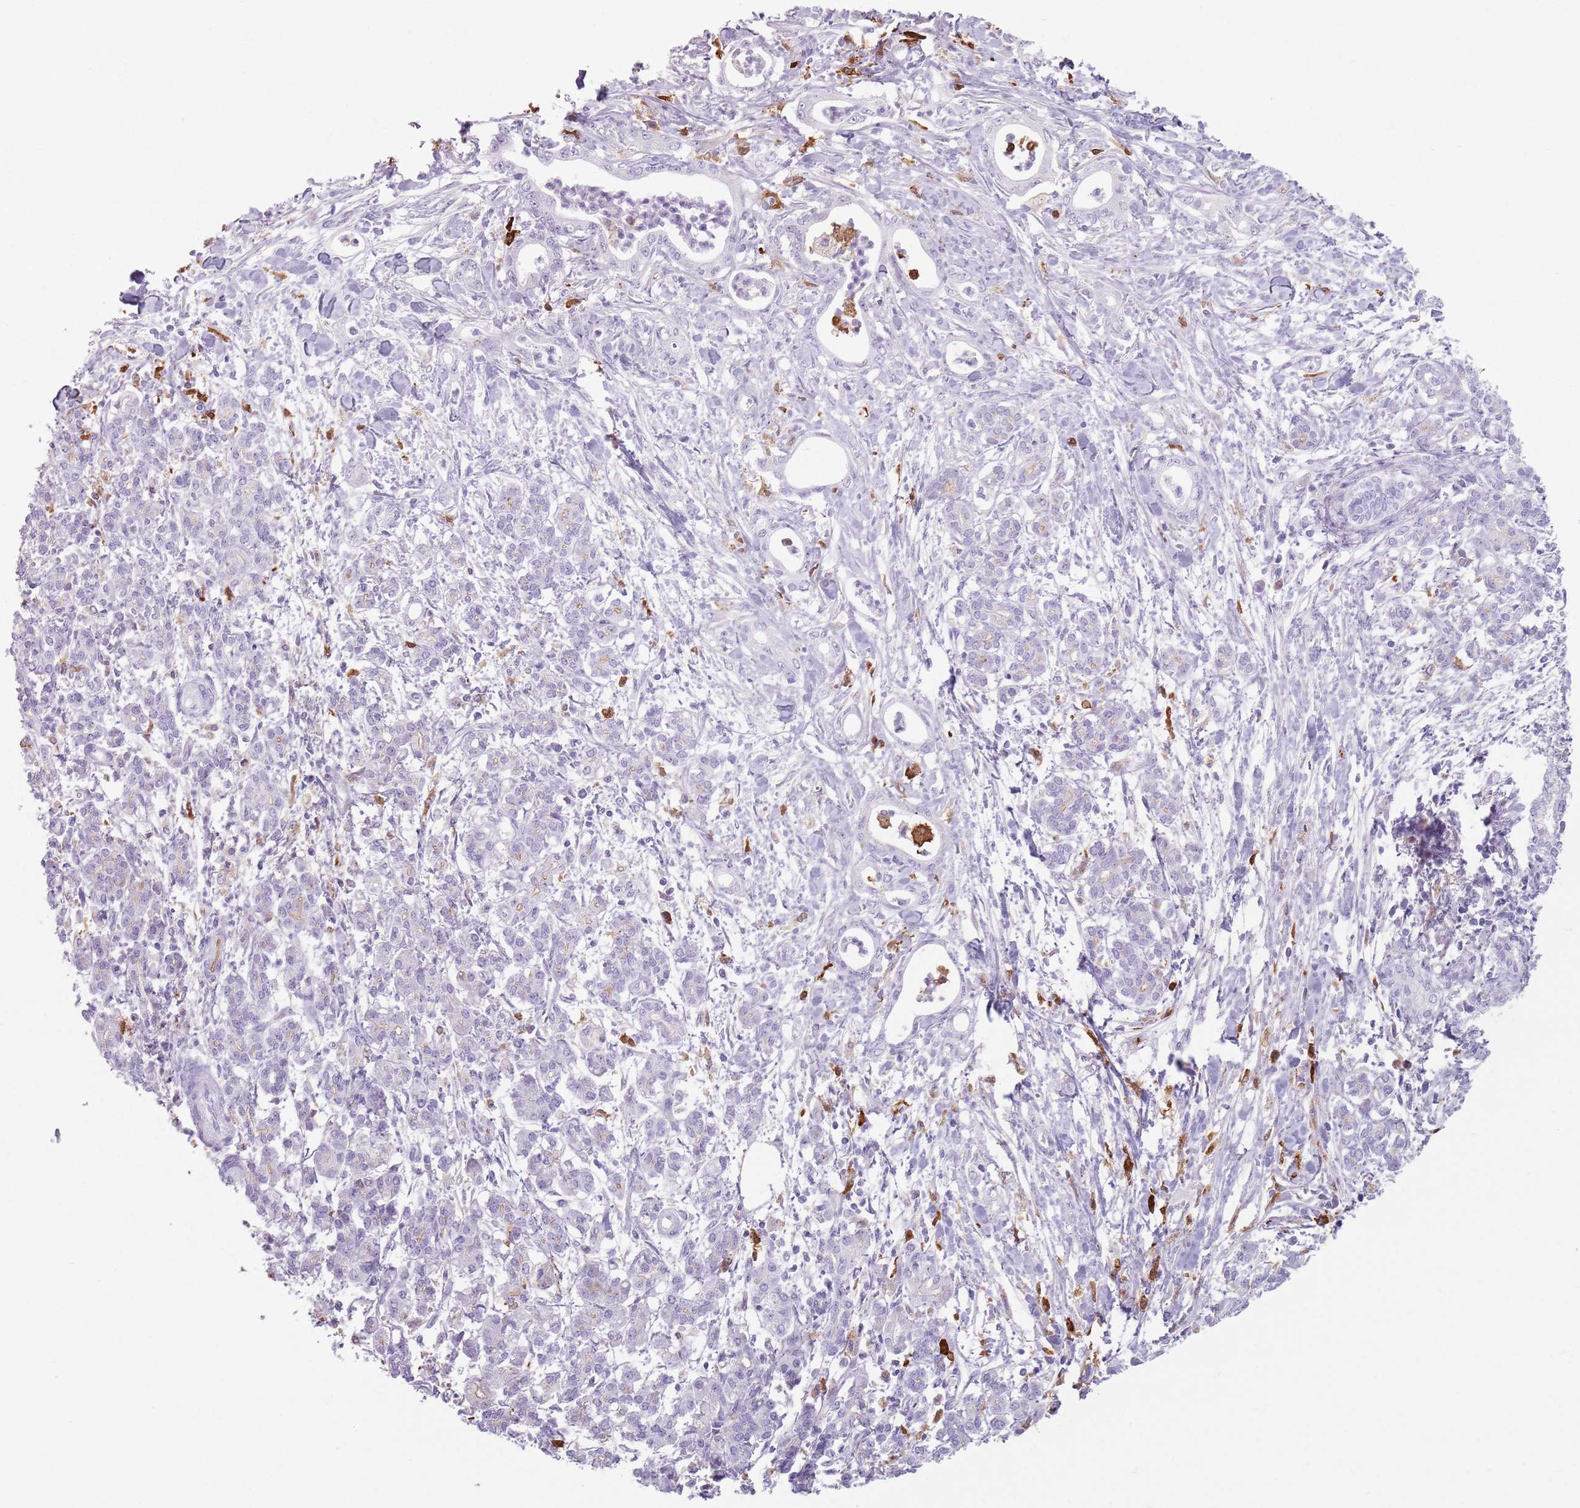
{"staining": {"intensity": "negative", "quantity": "none", "location": "none"}, "tissue": "pancreatic cancer", "cell_type": "Tumor cells", "image_type": "cancer", "snomed": [{"axis": "morphology", "description": "Adenocarcinoma, NOS"}, {"axis": "topography", "description": "Pancreas"}], "caption": "Tumor cells show no significant positivity in pancreatic cancer (adenocarcinoma).", "gene": "GDPGP1", "patient": {"sex": "female", "age": 55}}